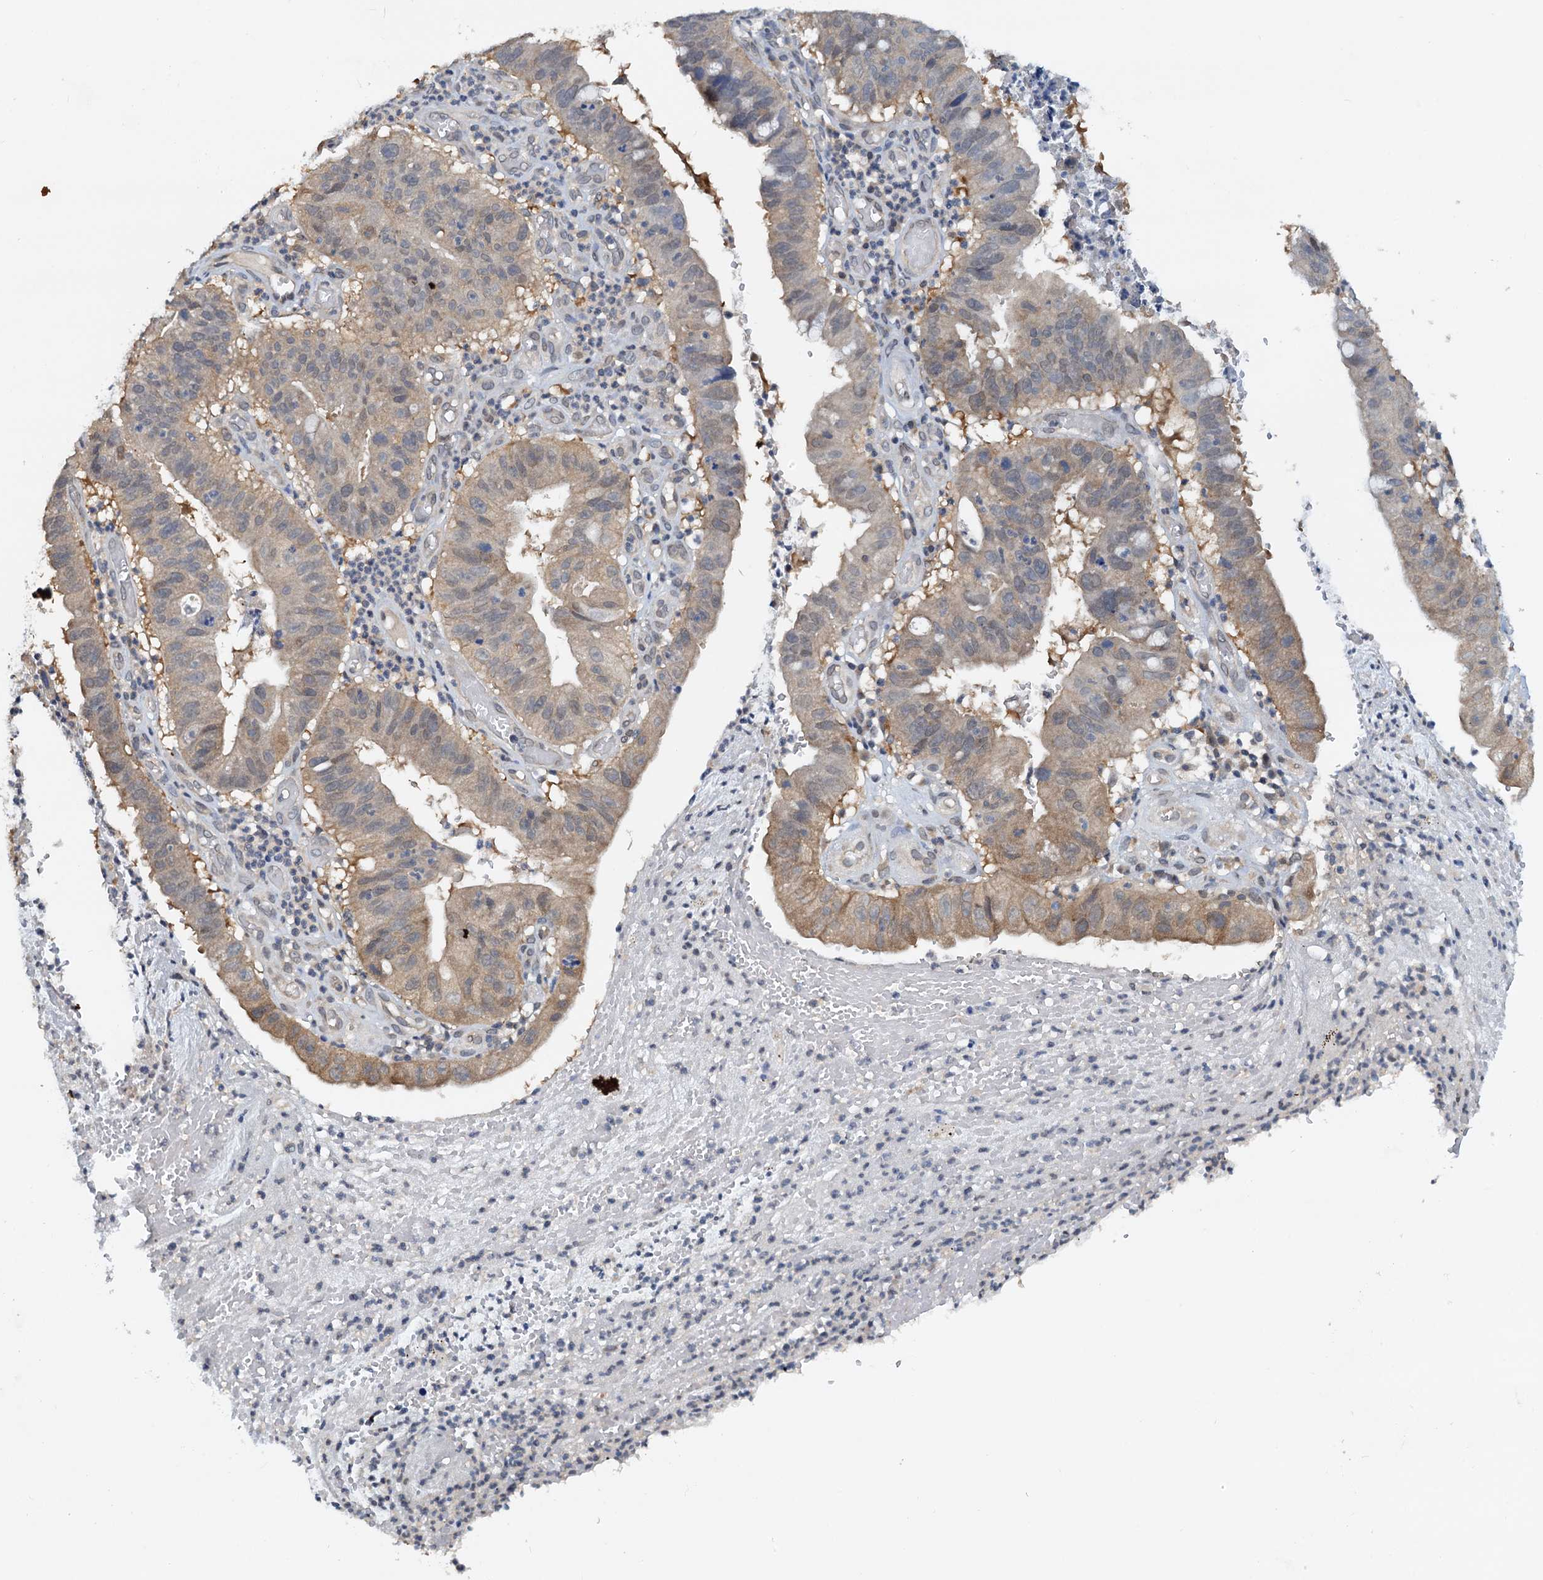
{"staining": {"intensity": "weak", "quantity": "25%-75%", "location": "cytoplasmic/membranous"}, "tissue": "stomach cancer", "cell_type": "Tumor cells", "image_type": "cancer", "snomed": [{"axis": "morphology", "description": "Adenocarcinoma, NOS"}, {"axis": "topography", "description": "Stomach"}], "caption": "Human stomach cancer stained for a protein (brown) exhibits weak cytoplasmic/membranous positive staining in about 25%-75% of tumor cells.", "gene": "PTGES3", "patient": {"sex": "male", "age": 59}}